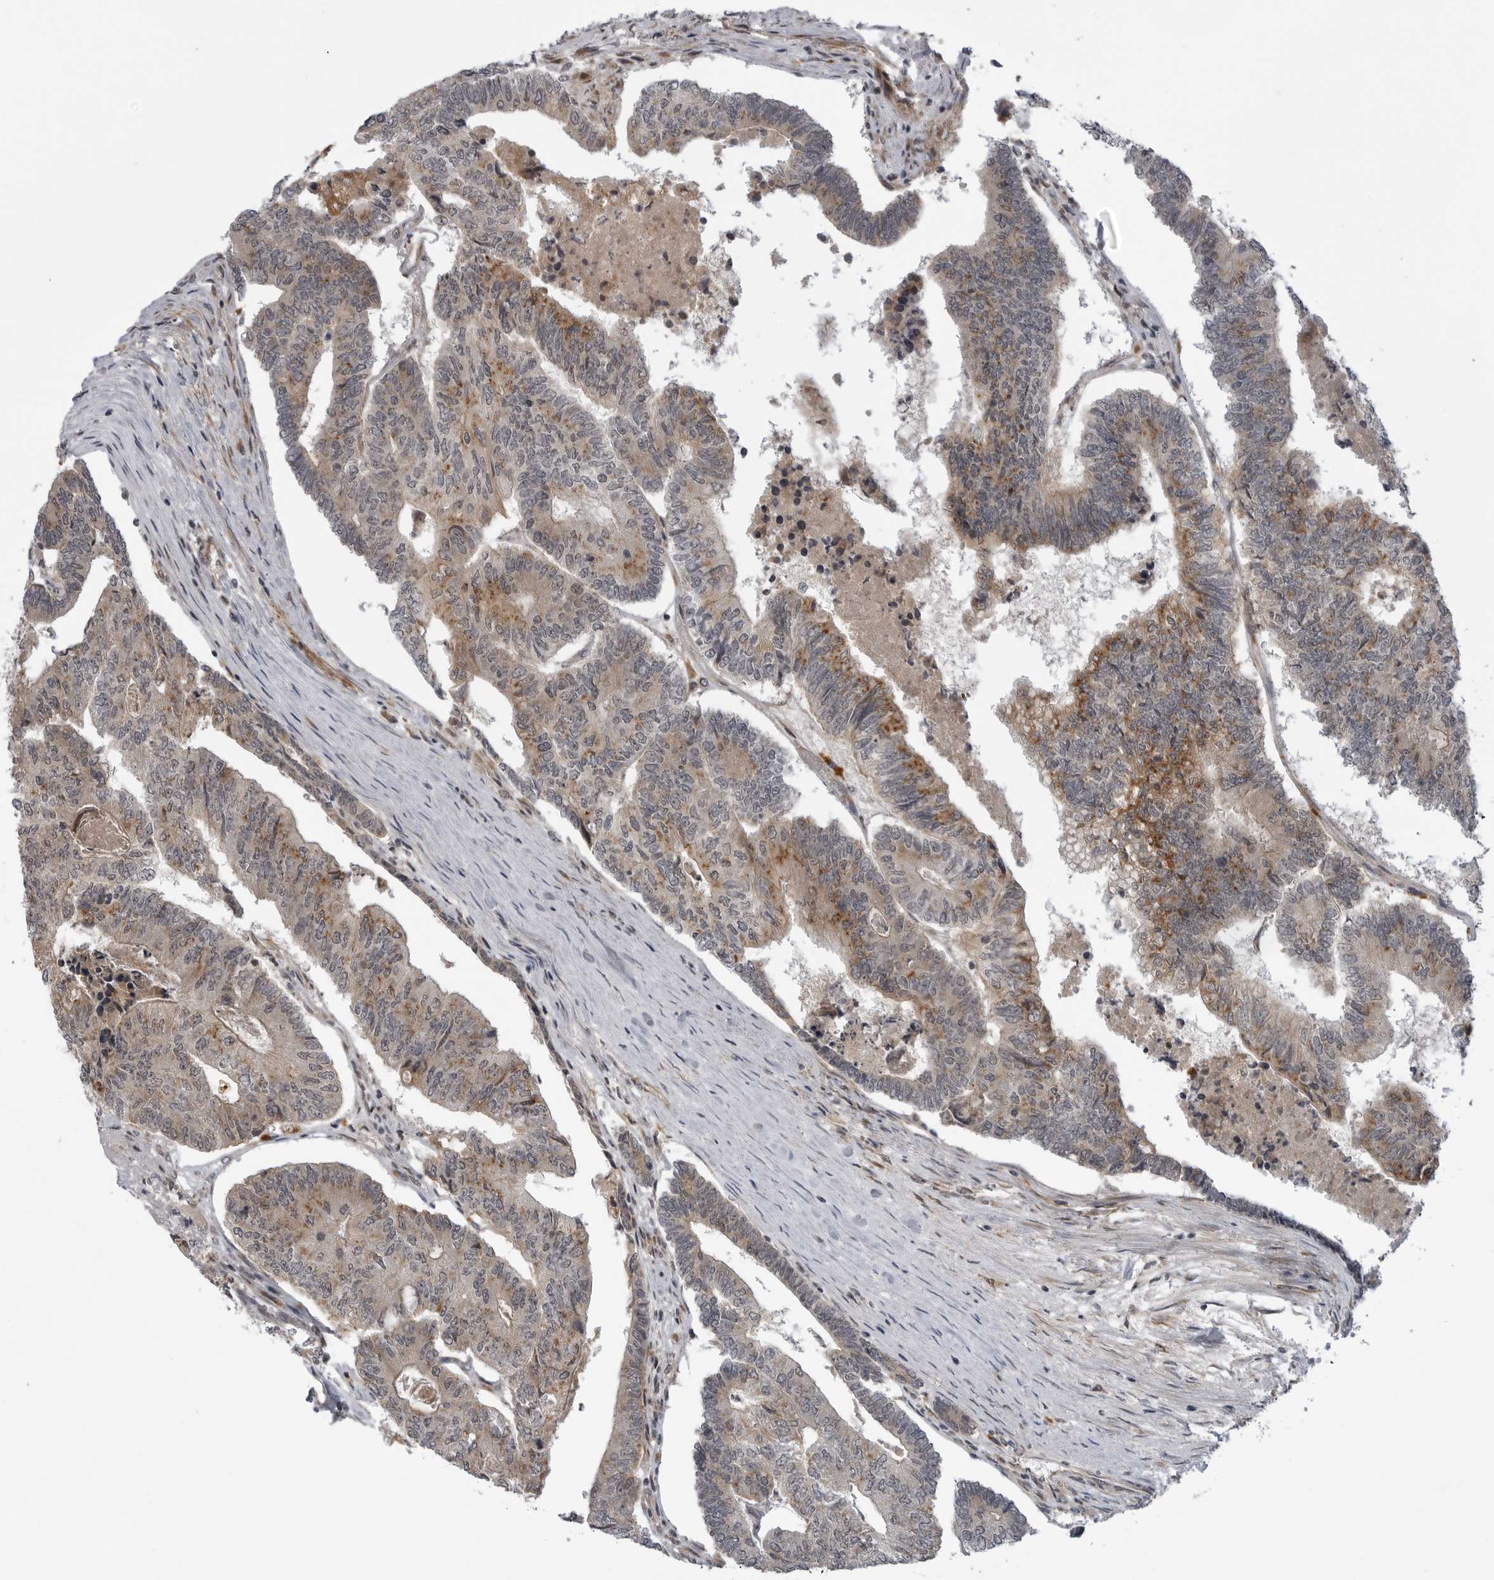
{"staining": {"intensity": "weak", "quantity": ">75%", "location": "cytoplasmic/membranous"}, "tissue": "colorectal cancer", "cell_type": "Tumor cells", "image_type": "cancer", "snomed": [{"axis": "morphology", "description": "Adenocarcinoma, NOS"}, {"axis": "topography", "description": "Colon"}], "caption": "This is a histology image of IHC staining of adenocarcinoma (colorectal), which shows weak positivity in the cytoplasmic/membranous of tumor cells.", "gene": "LRRC45", "patient": {"sex": "female", "age": 67}}